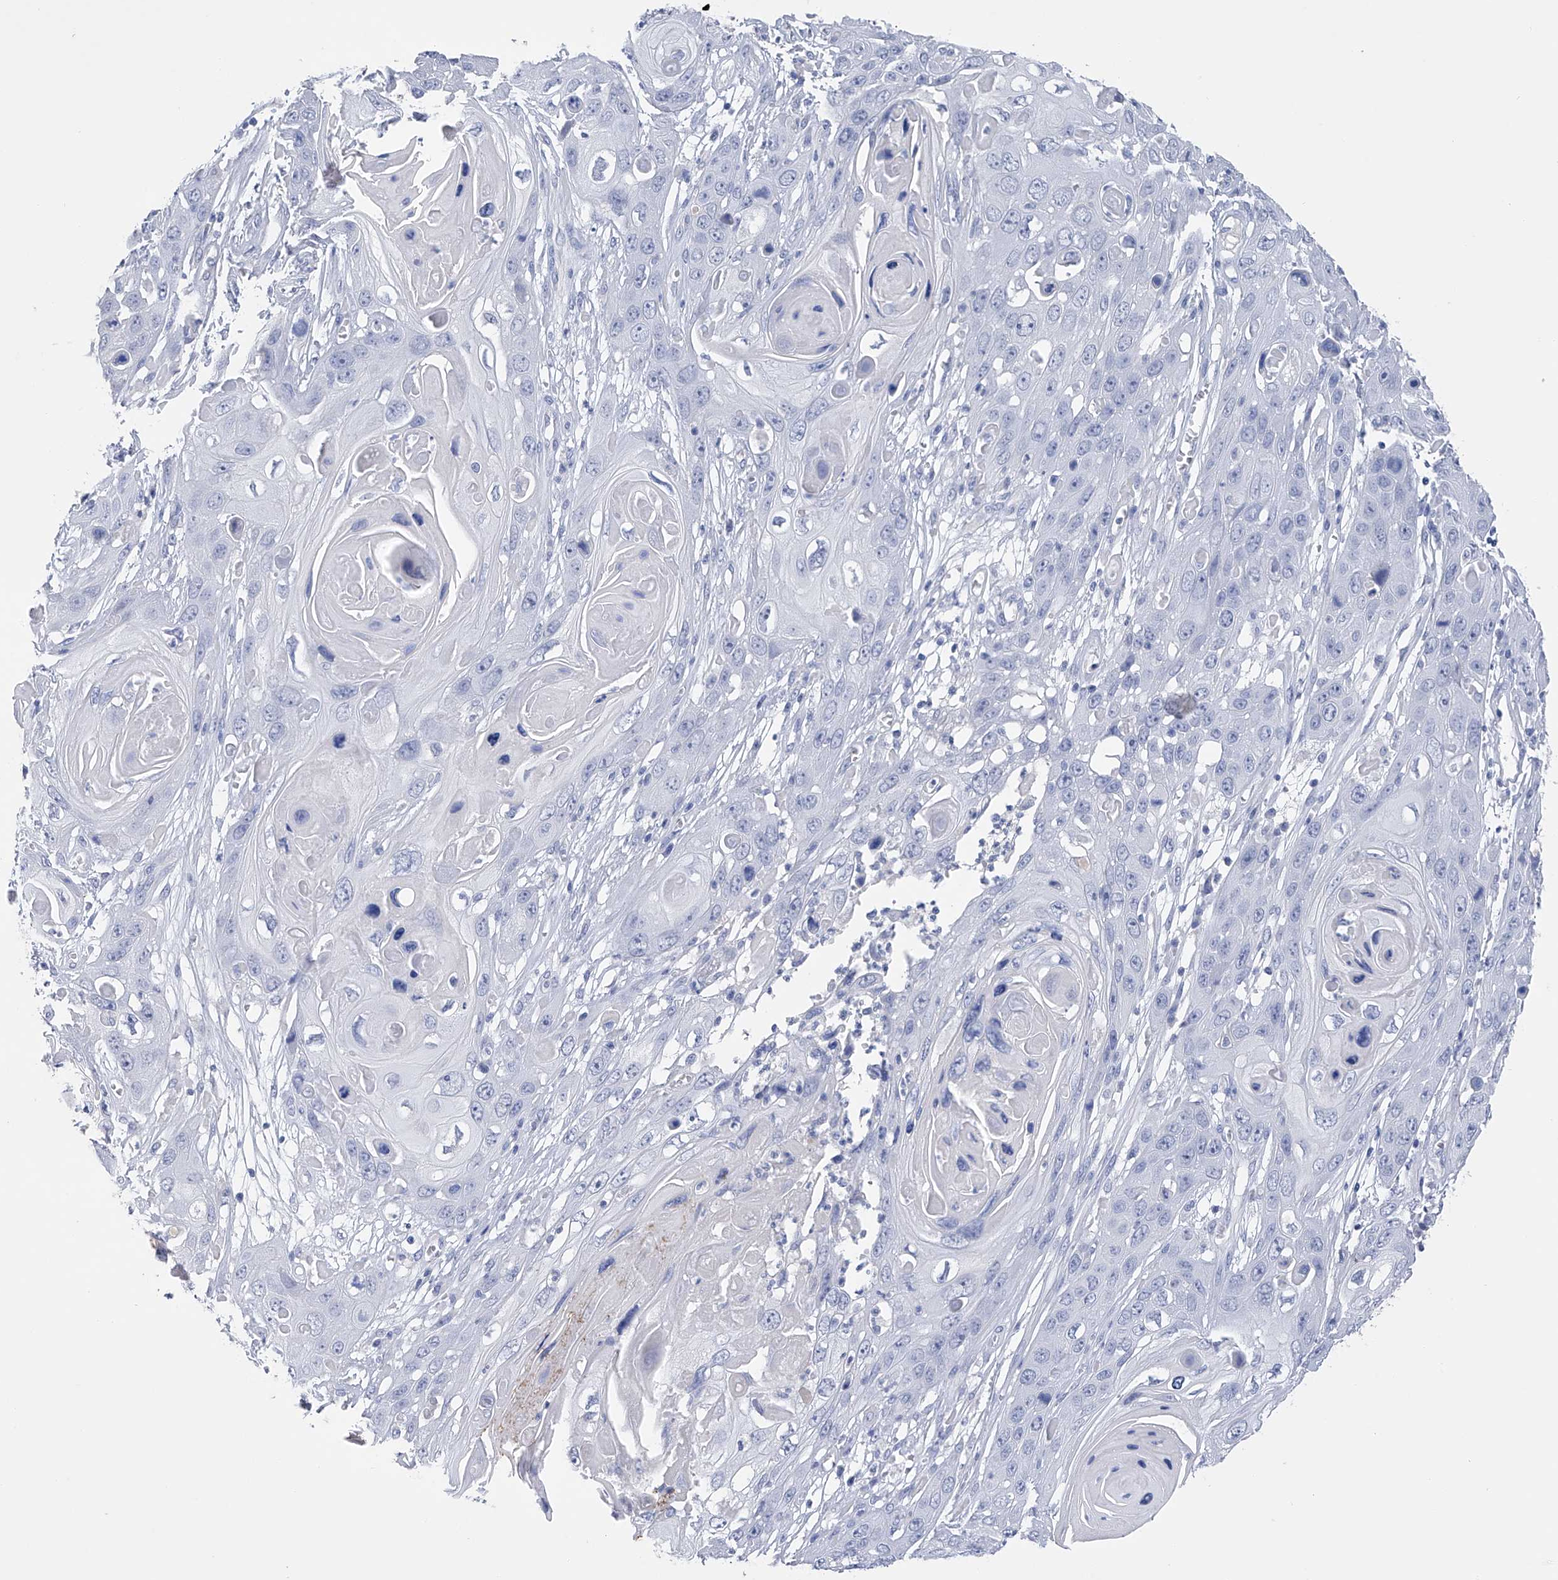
{"staining": {"intensity": "negative", "quantity": "none", "location": "none"}, "tissue": "skin cancer", "cell_type": "Tumor cells", "image_type": "cancer", "snomed": [{"axis": "morphology", "description": "Squamous cell carcinoma, NOS"}, {"axis": "topography", "description": "Skin"}], "caption": "DAB (3,3'-diaminobenzidine) immunohistochemical staining of skin cancer (squamous cell carcinoma) exhibits no significant expression in tumor cells.", "gene": "ADRA1A", "patient": {"sex": "male", "age": 55}}